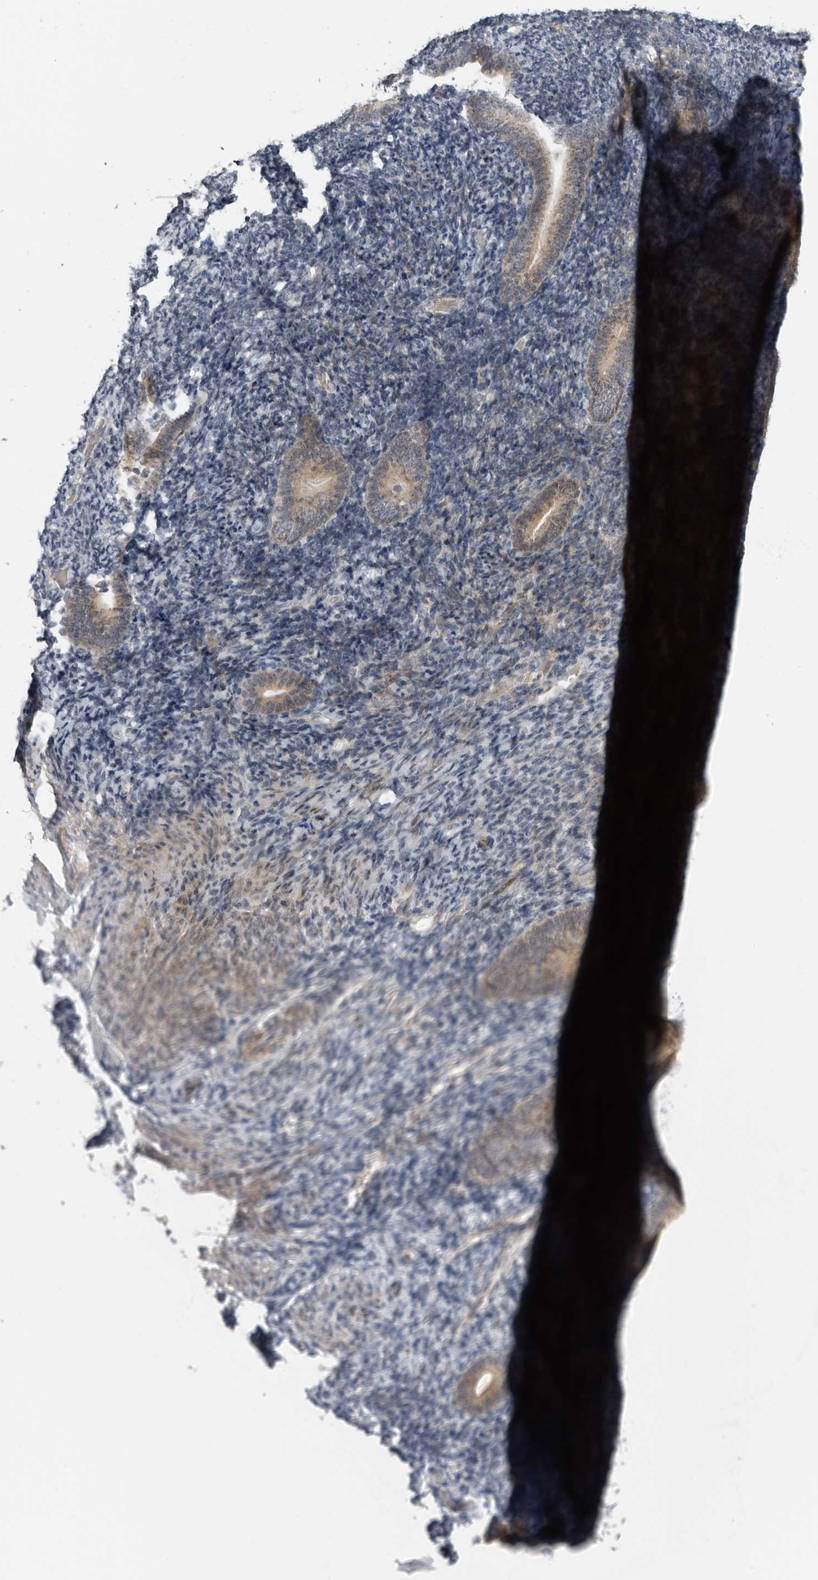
{"staining": {"intensity": "negative", "quantity": "none", "location": "none"}, "tissue": "endometrium", "cell_type": "Cells in endometrial stroma", "image_type": "normal", "snomed": [{"axis": "morphology", "description": "Normal tissue, NOS"}, {"axis": "topography", "description": "Endometrium"}], "caption": "The micrograph demonstrates no staining of cells in endometrial stroma in normal endometrium. (DAB (3,3'-diaminobenzidine) immunohistochemistry visualized using brightfield microscopy, high magnification).", "gene": "ALPK2", "patient": {"sex": "female", "age": 51}}